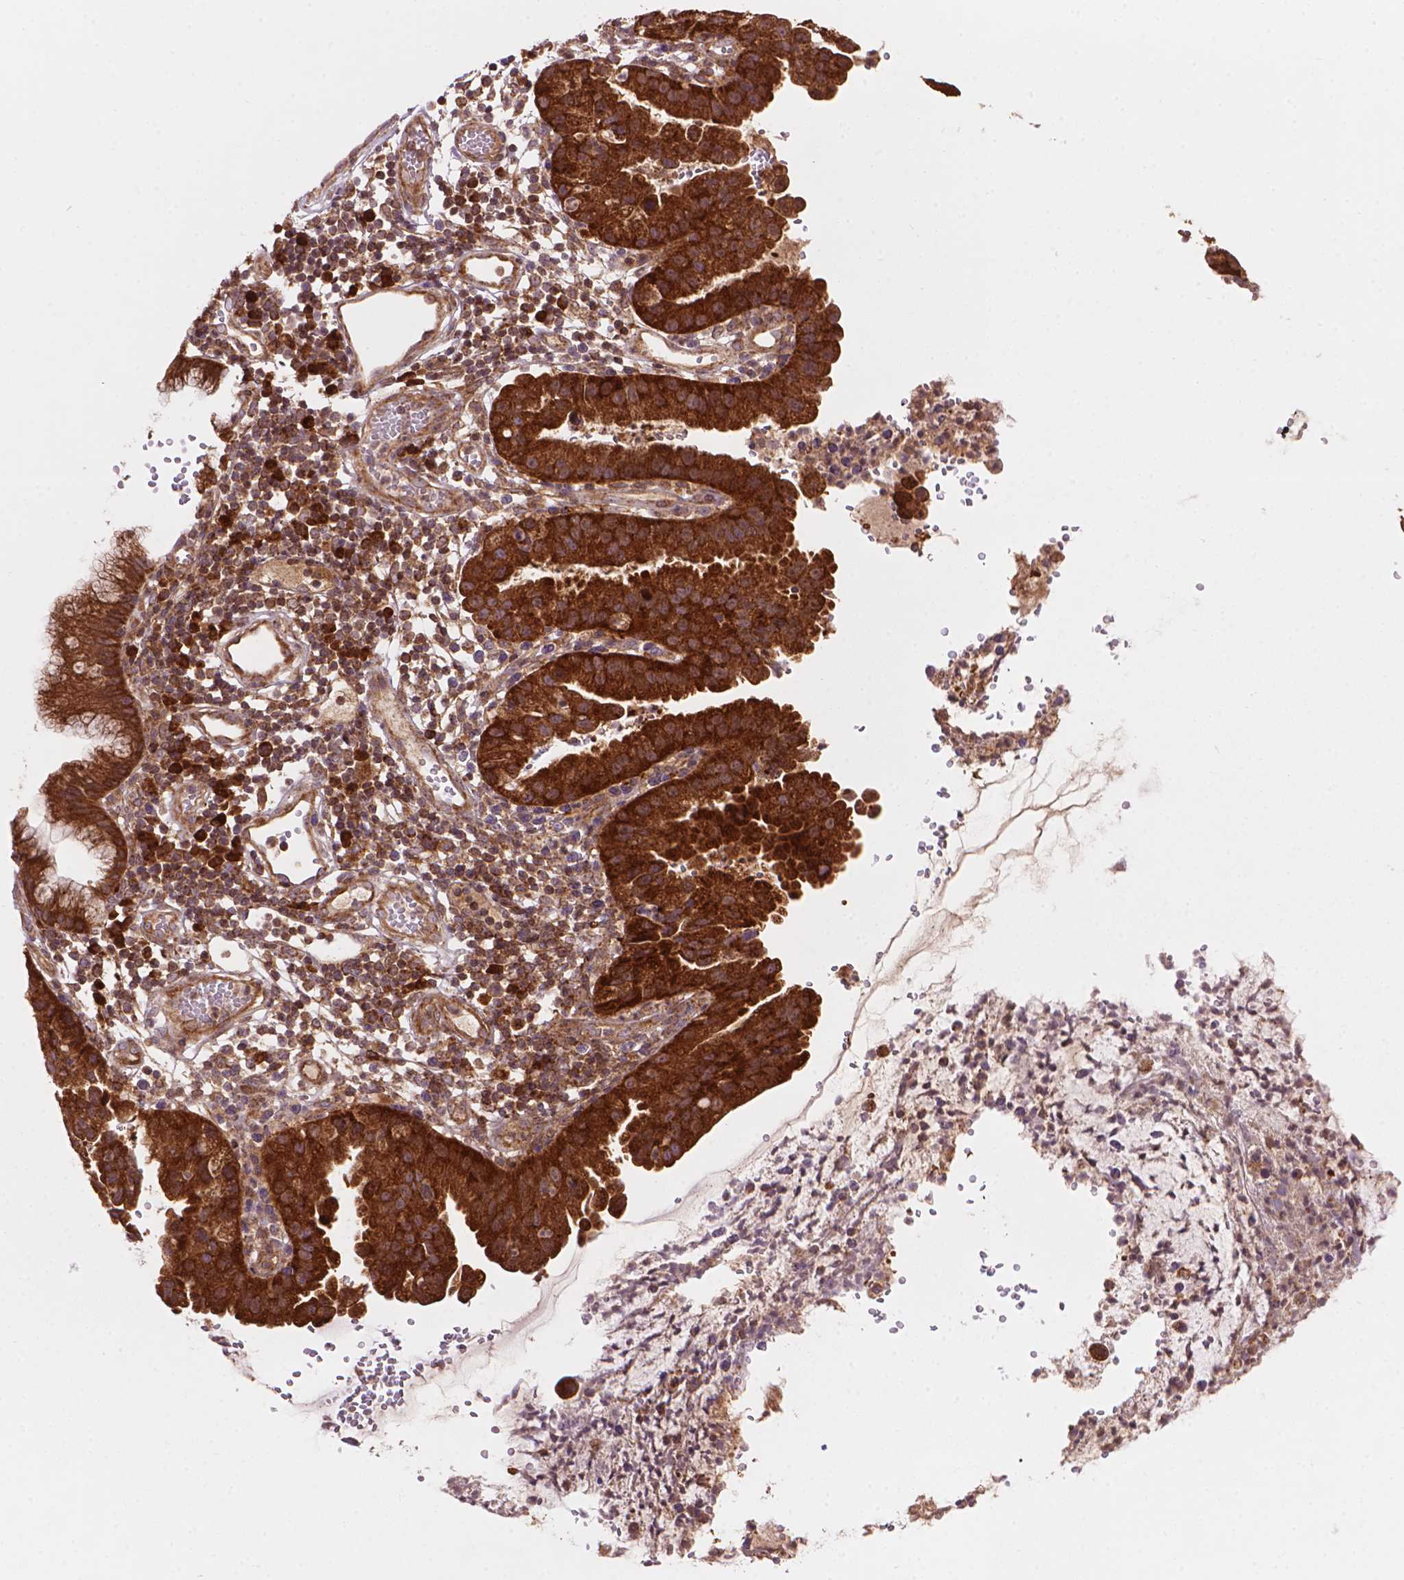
{"staining": {"intensity": "strong", "quantity": ">75%", "location": "cytoplasmic/membranous"}, "tissue": "cervical cancer", "cell_type": "Tumor cells", "image_type": "cancer", "snomed": [{"axis": "morphology", "description": "Adenocarcinoma, NOS"}, {"axis": "topography", "description": "Cervix"}], "caption": "A high amount of strong cytoplasmic/membranous staining is identified in approximately >75% of tumor cells in cervical cancer (adenocarcinoma) tissue.", "gene": "VARS2", "patient": {"sex": "female", "age": 34}}